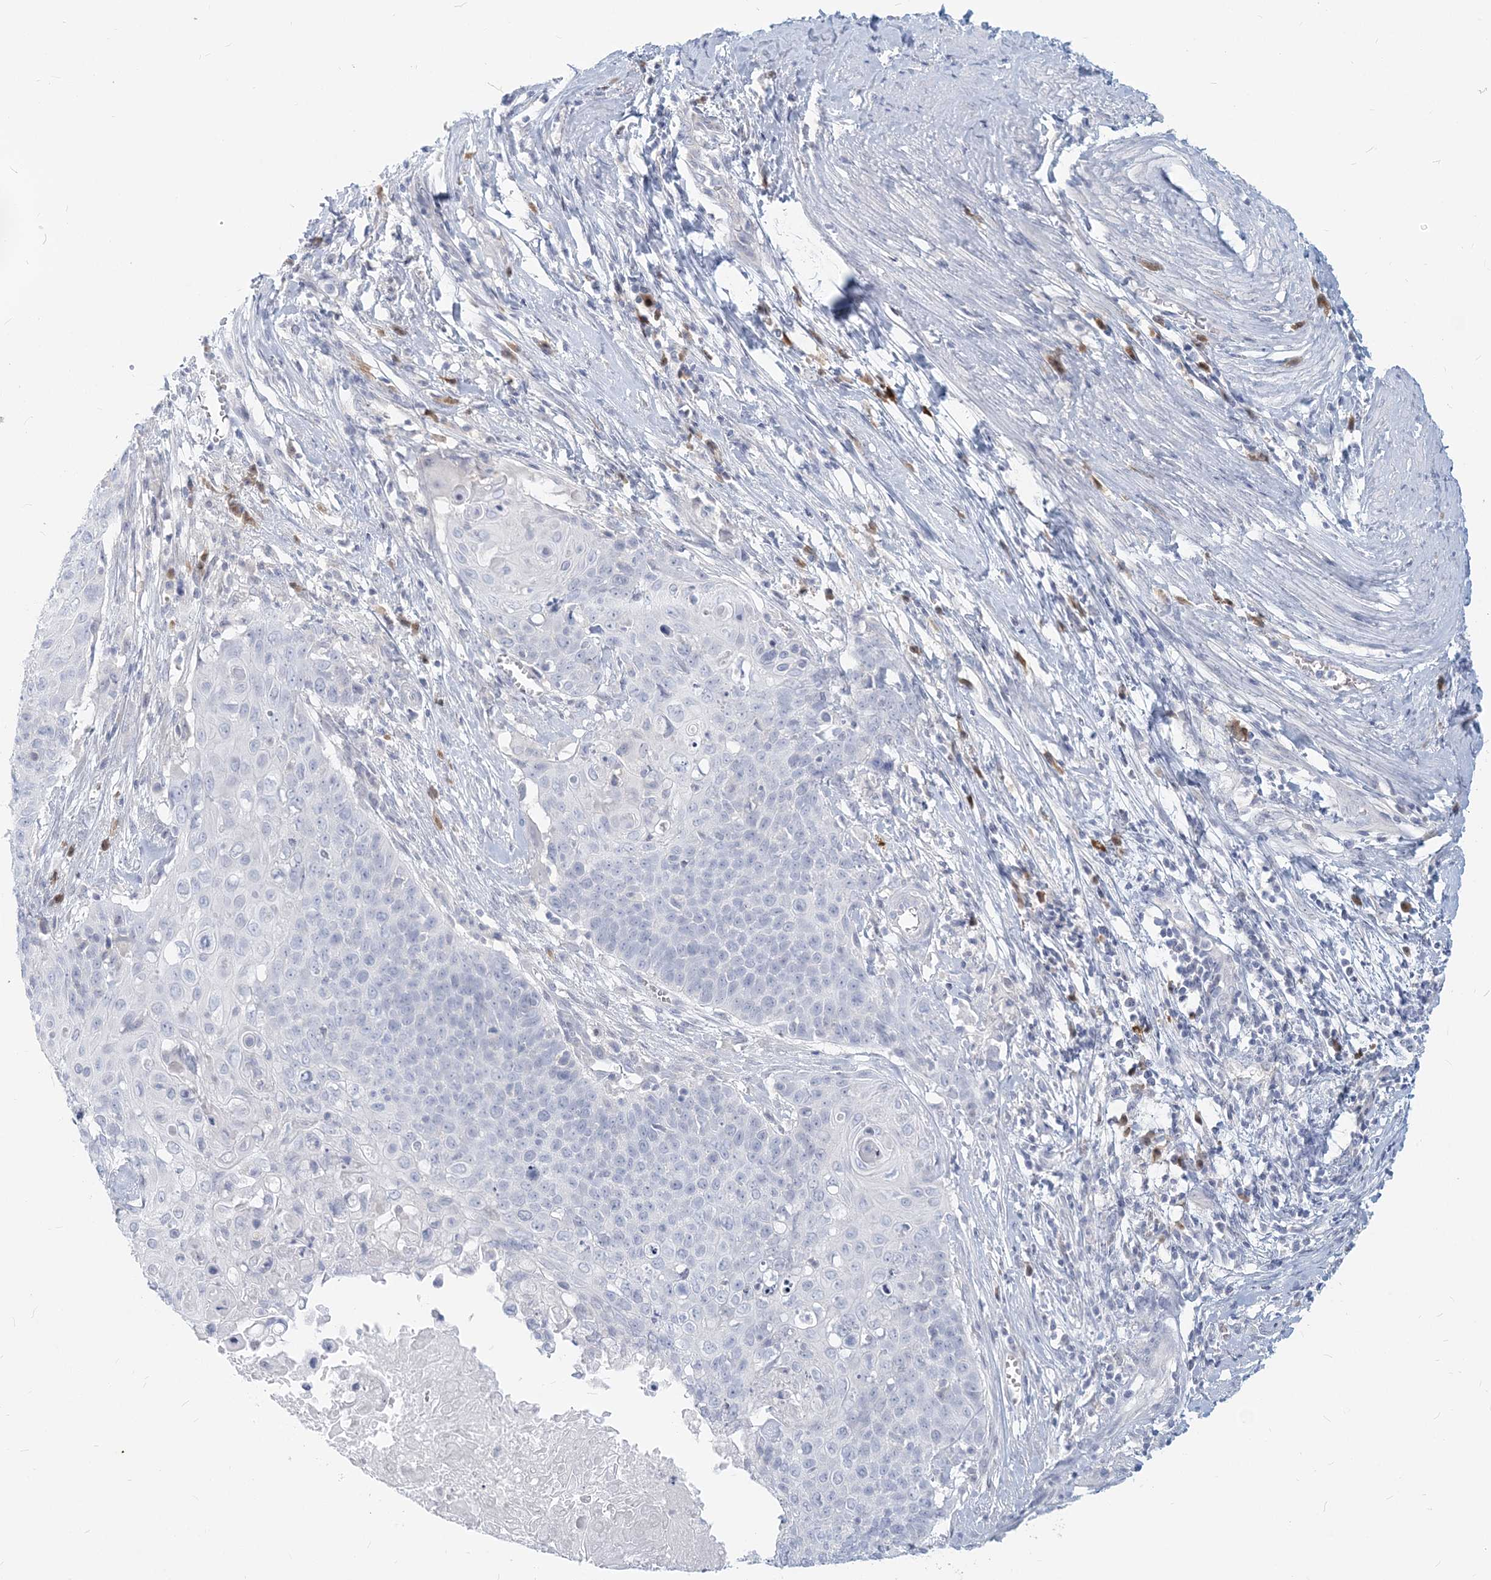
{"staining": {"intensity": "negative", "quantity": "none", "location": "none"}, "tissue": "cervical cancer", "cell_type": "Tumor cells", "image_type": "cancer", "snomed": [{"axis": "morphology", "description": "Squamous cell carcinoma, NOS"}, {"axis": "topography", "description": "Cervix"}], "caption": "High magnification brightfield microscopy of cervical cancer stained with DAB (3,3'-diaminobenzidine) (brown) and counterstained with hematoxylin (blue): tumor cells show no significant expression.", "gene": "GMPPA", "patient": {"sex": "female", "age": 39}}